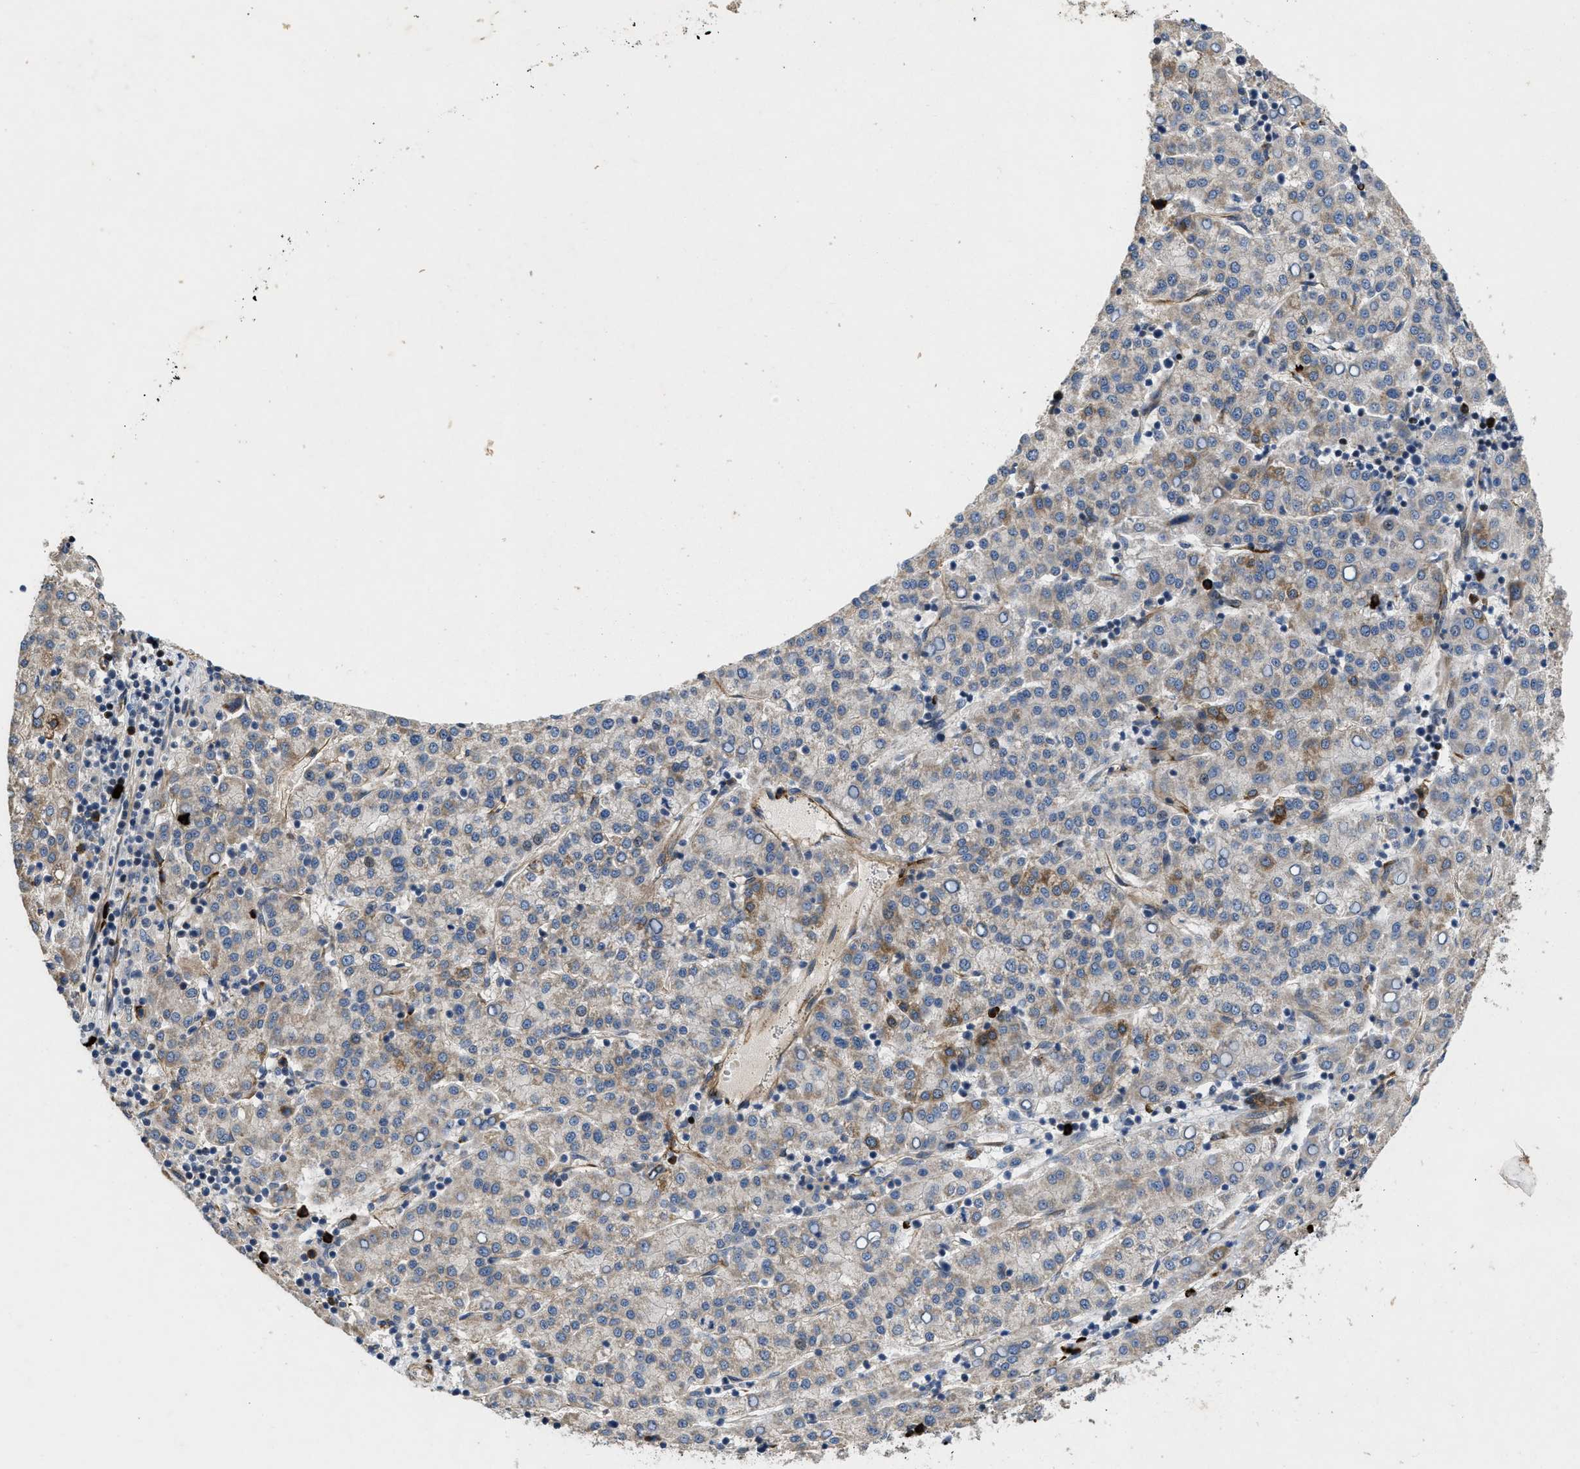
{"staining": {"intensity": "moderate", "quantity": "<25%", "location": "cytoplasmic/membranous"}, "tissue": "liver cancer", "cell_type": "Tumor cells", "image_type": "cancer", "snomed": [{"axis": "morphology", "description": "Carcinoma, Hepatocellular, NOS"}, {"axis": "topography", "description": "Liver"}], "caption": "Immunohistochemistry (IHC) staining of hepatocellular carcinoma (liver), which exhibits low levels of moderate cytoplasmic/membranous staining in approximately <25% of tumor cells indicating moderate cytoplasmic/membranous protein staining. The staining was performed using DAB (3,3'-diaminobenzidine) (brown) for protein detection and nuclei were counterstained in hematoxylin (blue).", "gene": "HSPA12B", "patient": {"sex": "female", "age": 58}}